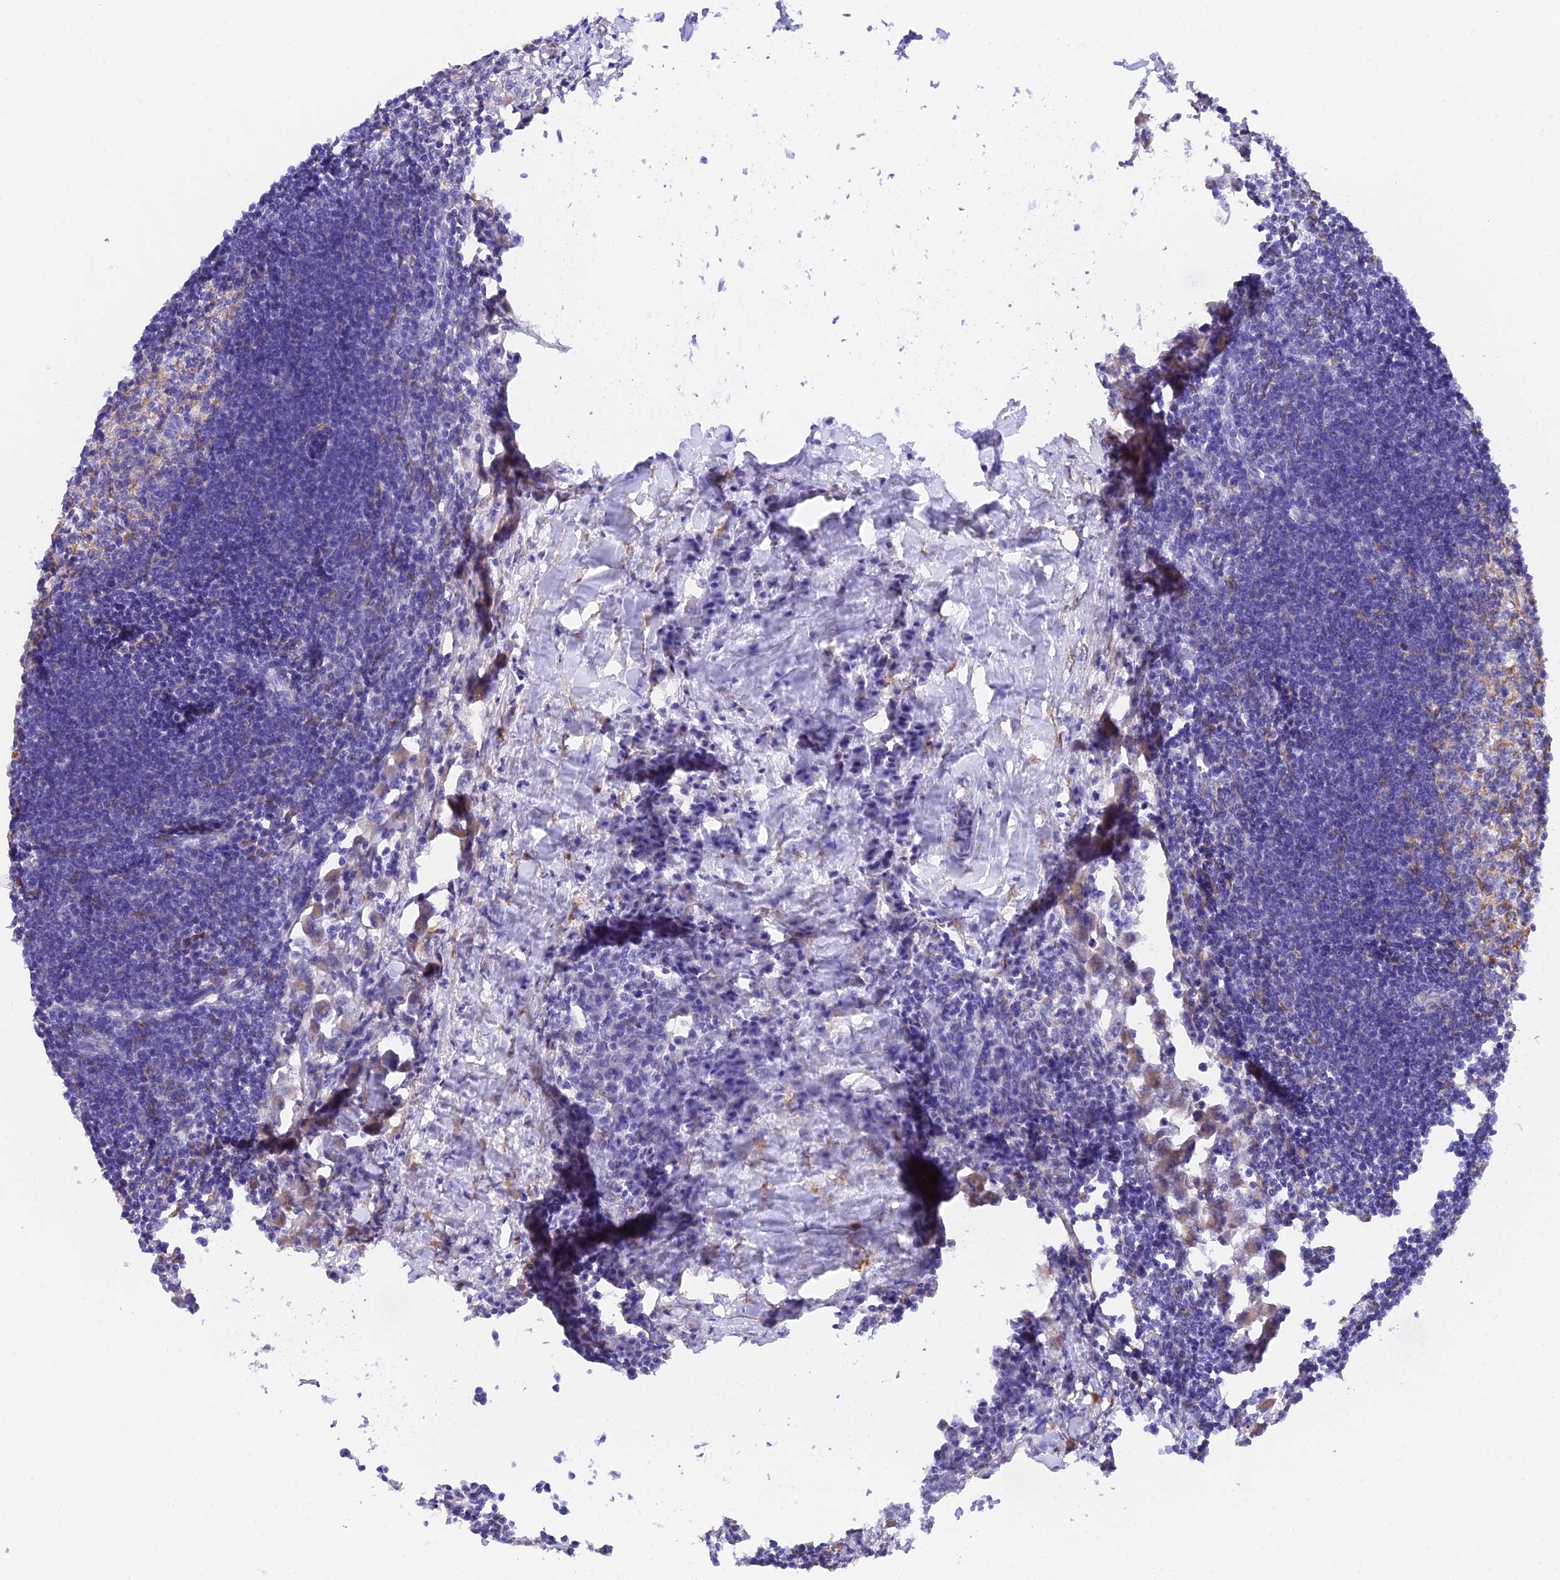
{"staining": {"intensity": "weak", "quantity": "<25%", "location": "cytoplasmic/membranous"}, "tissue": "lymph node", "cell_type": "Germinal center cells", "image_type": "normal", "snomed": [{"axis": "morphology", "description": "Normal tissue, NOS"}, {"axis": "morphology", "description": "Malignant melanoma, Metastatic site"}, {"axis": "topography", "description": "Lymph node"}], "caption": "Benign lymph node was stained to show a protein in brown. There is no significant positivity in germinal center cells.", "gene": "MXRA7", "patient": {"sex": "male", "age": 41}}